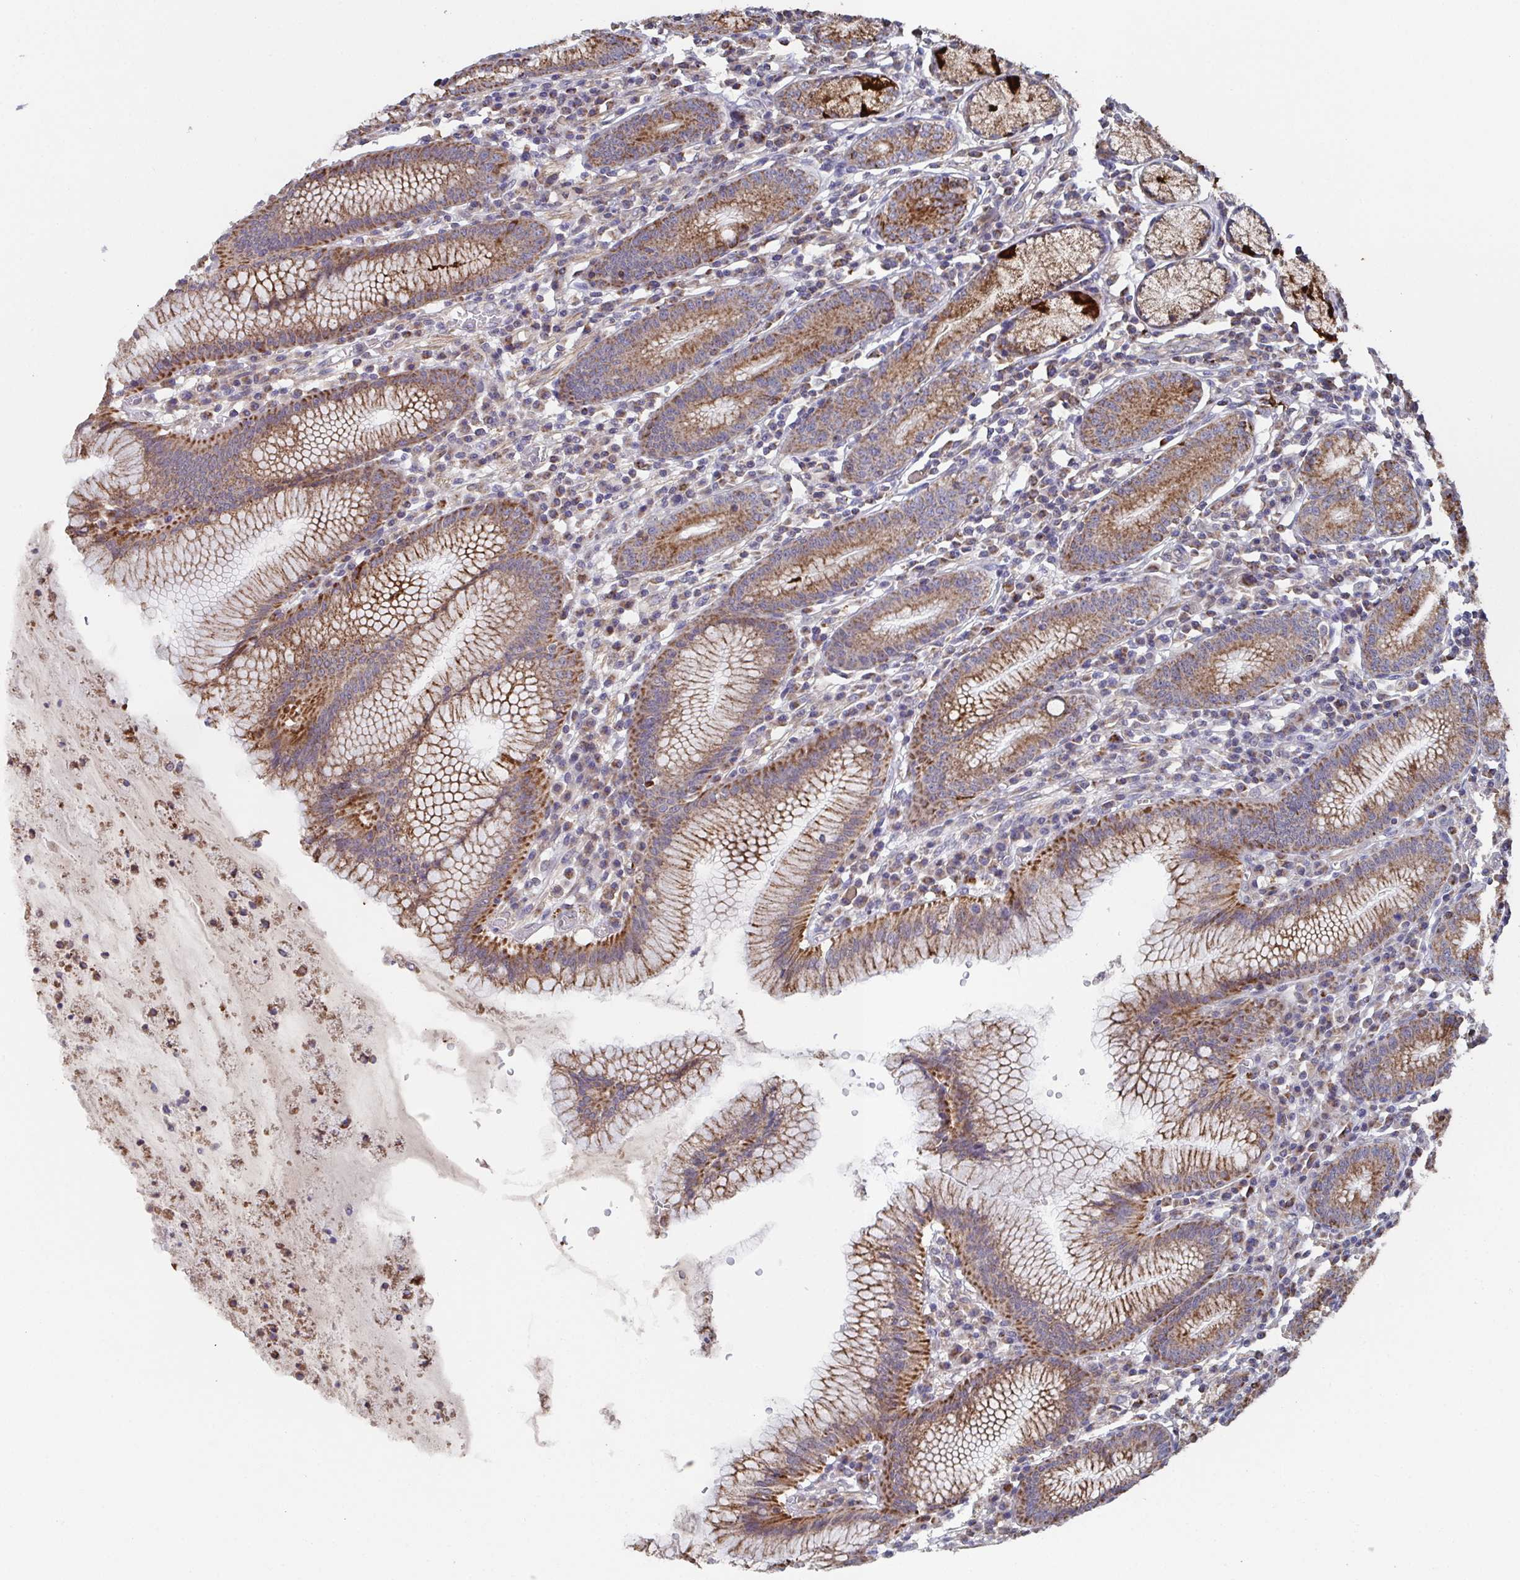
{"staining": {"intensity": "strong", "quantity": ">75%", "location": "cytoplasmic/membranous"}, "tissue": "stomach", "cell_type": "Glandular cells", "image_type": "normal", "snomed": [{"axis": "morphology", "description": "Normal tissue, NOS"}, {"axis": "topography", "description": "Stomach"}], "caption": "Protein expression analysis of benign stomach shows strong cytoplasmic/membranous positivity in approximately >75% of glandular cells.", "gene": "MT", "patient": {"sex": "male", "age": 55}}